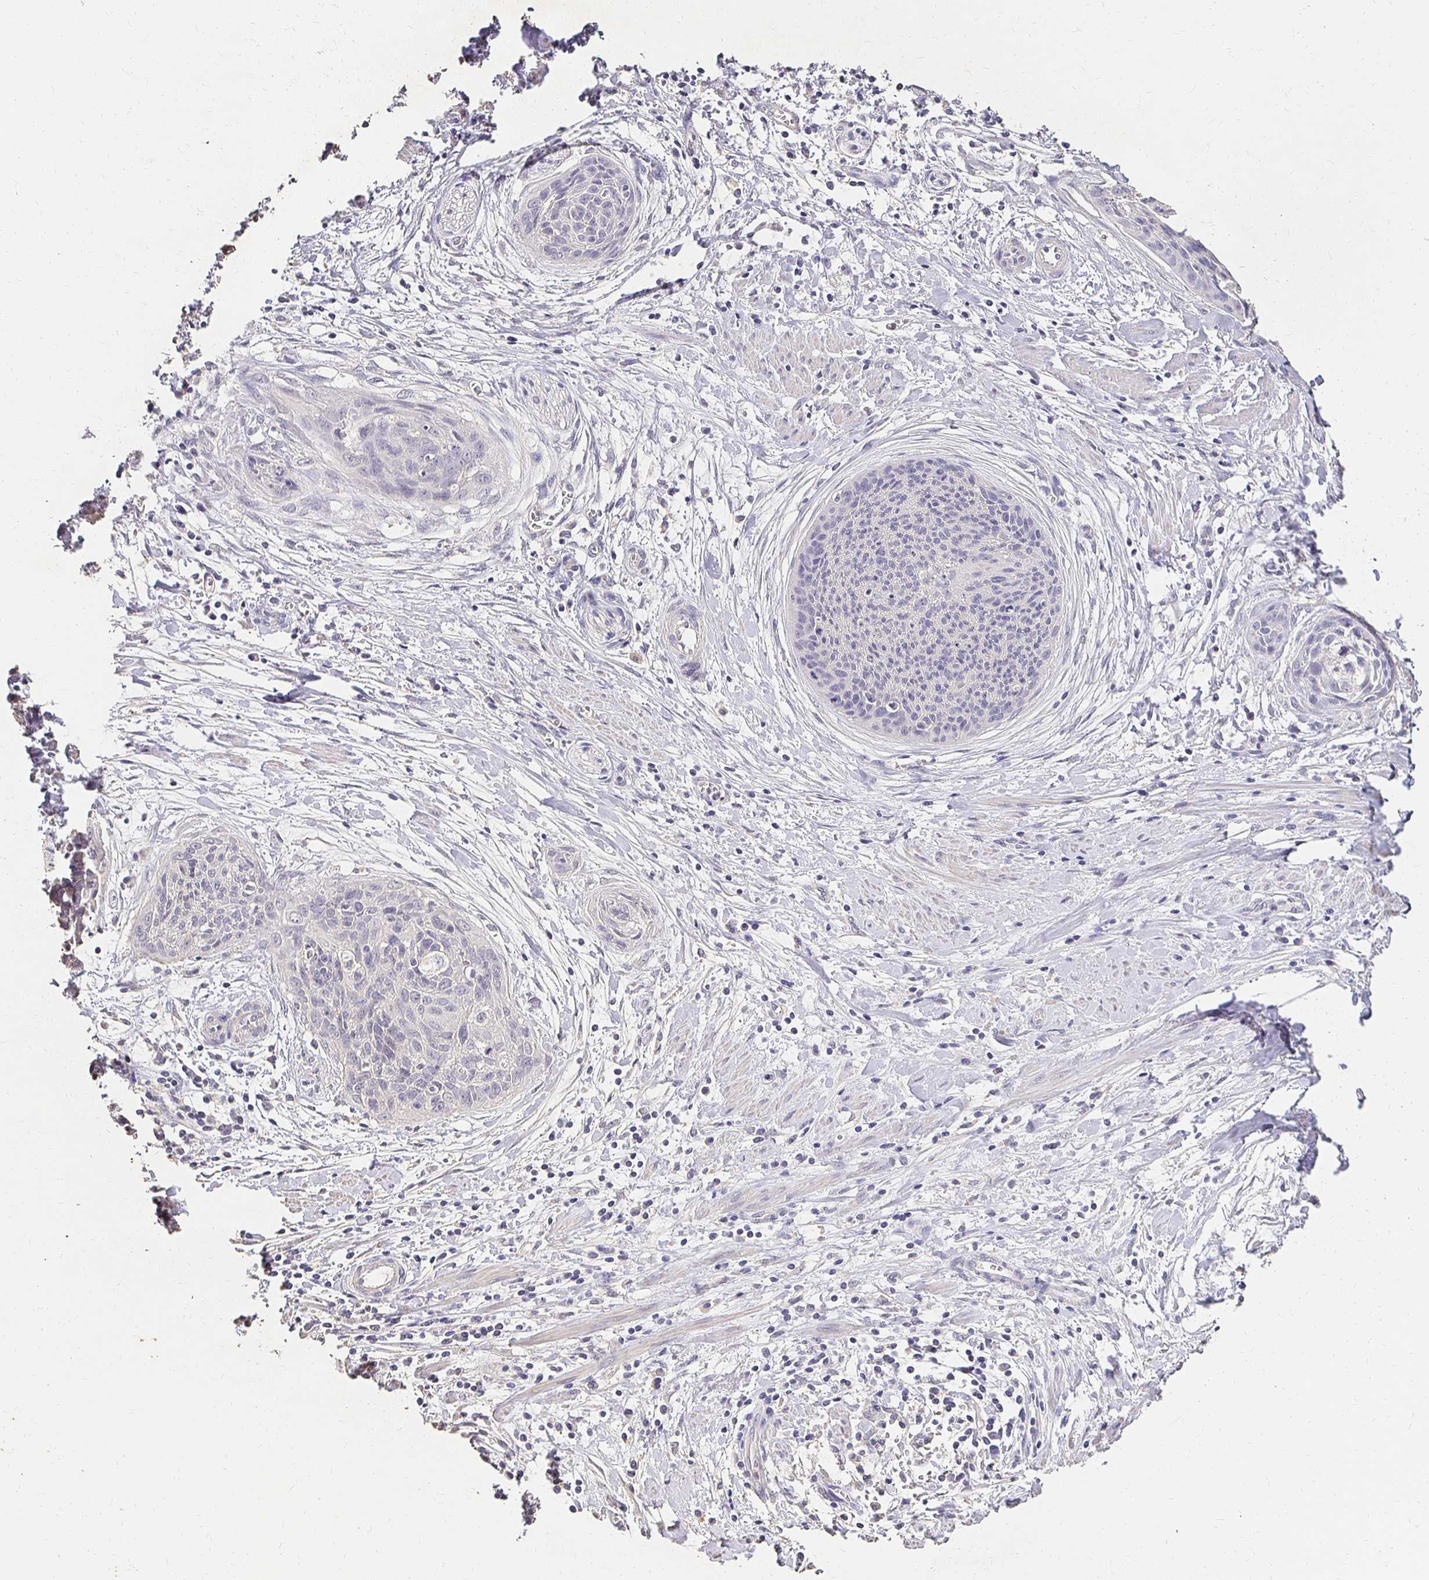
{"staining": {"intensity": "negative", "quantity": "none", "location": "none"}, "tissue": "cervical cancer", "cell_type": "Tumor cells", "image_type": "cancer", "snomed": [{"axis": "morphology", "description": "Squamous cell carcinoma, NOS"}, {"axis": "topography", "description": "Cervix"}], "caption": "Immunohistochemistry image of neoplastic tissue: cervical squamous cell carcinoma stained with DAB demonstrates no significant protein positivity in tumor cells. (DAB (3,3'-diaminobenzidine) IHC with hematoxylin counter stain).", "gene": "UGT1A6", "patient": {"sex": "female", "age": 55}}